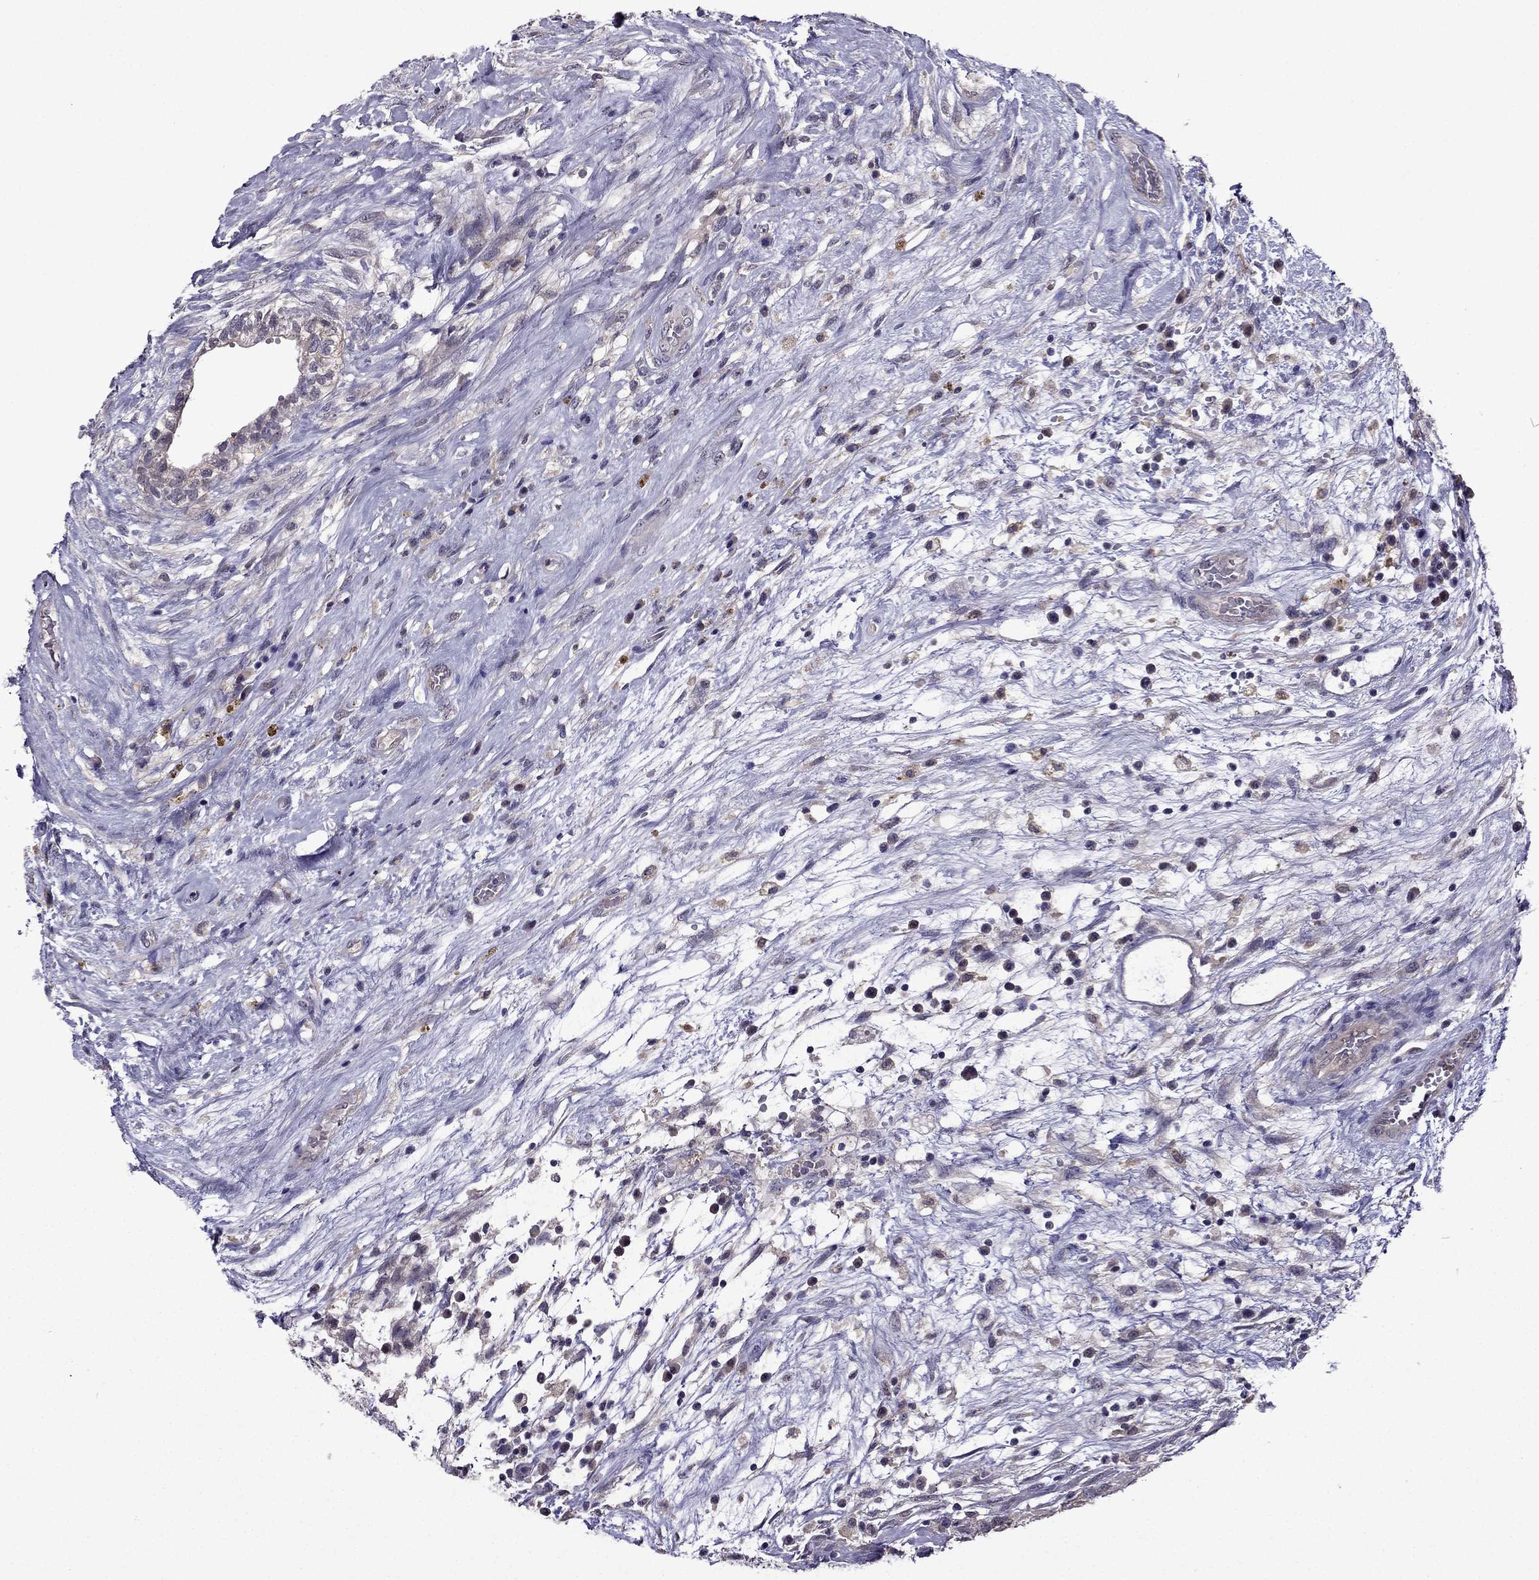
{"staining": {"intensity": "negative", "quantity": "none", "location": "none"}, "tissue": "testis cancer", "cell_type": "Tumor cells", "image_type": "cancer", "snomed": [{"axis": "morphology", "description": "Normal tissue, NOS"}, {"axis": "morphology", "description": "Carcinoma, Embryonal, NOS"}, {"axis": "topography", "description": "Testis"}, {"axis": "topography", "description": "Epididymis"}], "caption": "A high-resolution photomicrograph shows immunohistochemistry (IHC) staining of testis cancer, which displays no significant positivity in tumor cells.", "gene": "CDK5", "patient": {"sex": "male", "age": 32}}